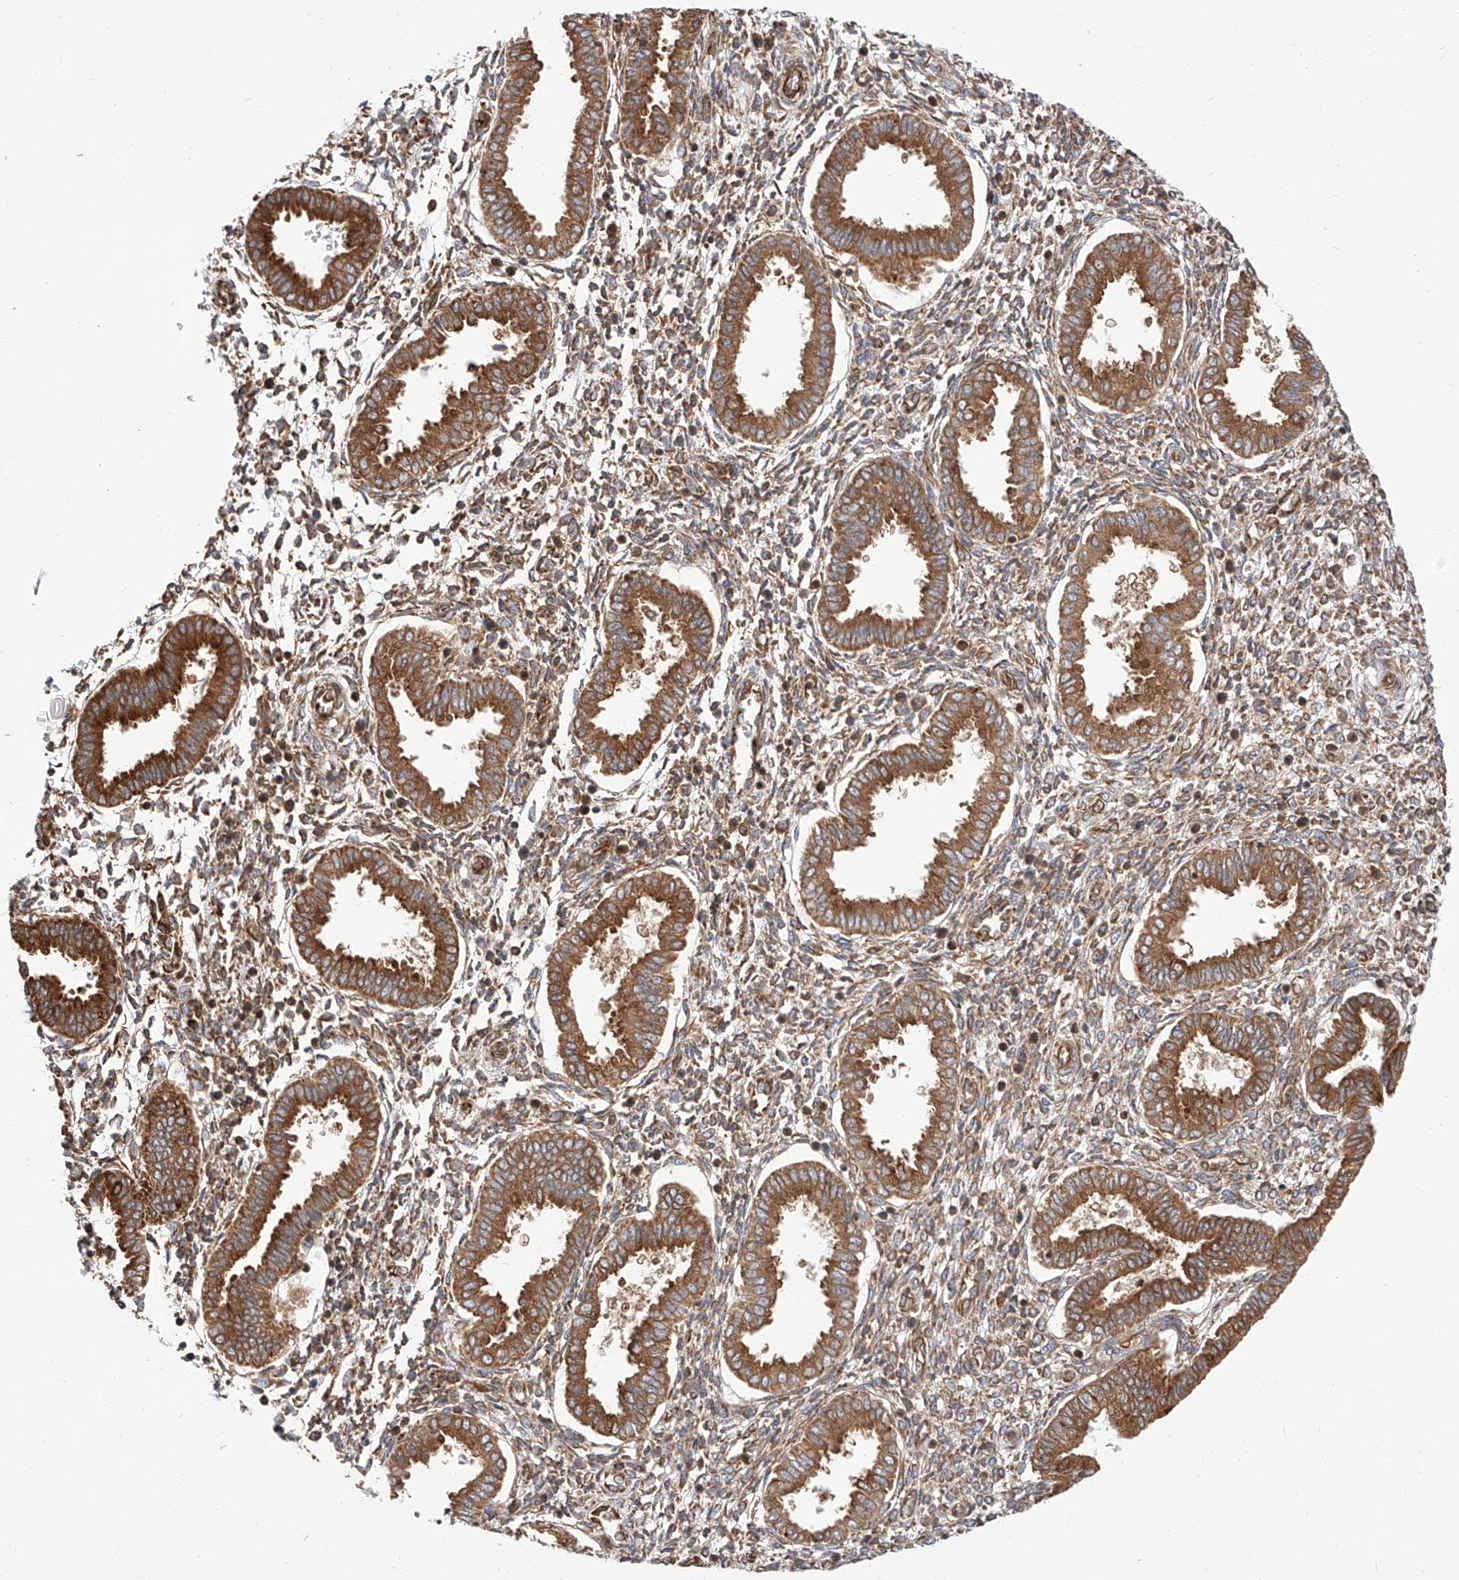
{"staining": {"intensity": "moderate", "quantity": "25%-75%", "location": "cytoplasmic/membranous"}, "tissue": "endometrium", "cell_type": "Cells in endometrial stroma", "image_type": "normal", "snomed": [{"axis": "morphology", "description": "Normal tissue, NOS"}, {"axis": "topography", "description": "Endometrium"}], "caption": "Endometrium stained with DAB (3,3'-diaminobenzidine) IHC shows medium levels of moderate cytoplasmic/membranous positivity in approximately 25%-75% of cells in endometrial stroma. The staining is performed using DAB (3,3'-diaminobenzidine) brown chromogen to label protein expression. The nuclei are counter-stained blue using hematoxylin.", "gene": "ISCA2", "patient": {"sex": "female", "age": 24}}